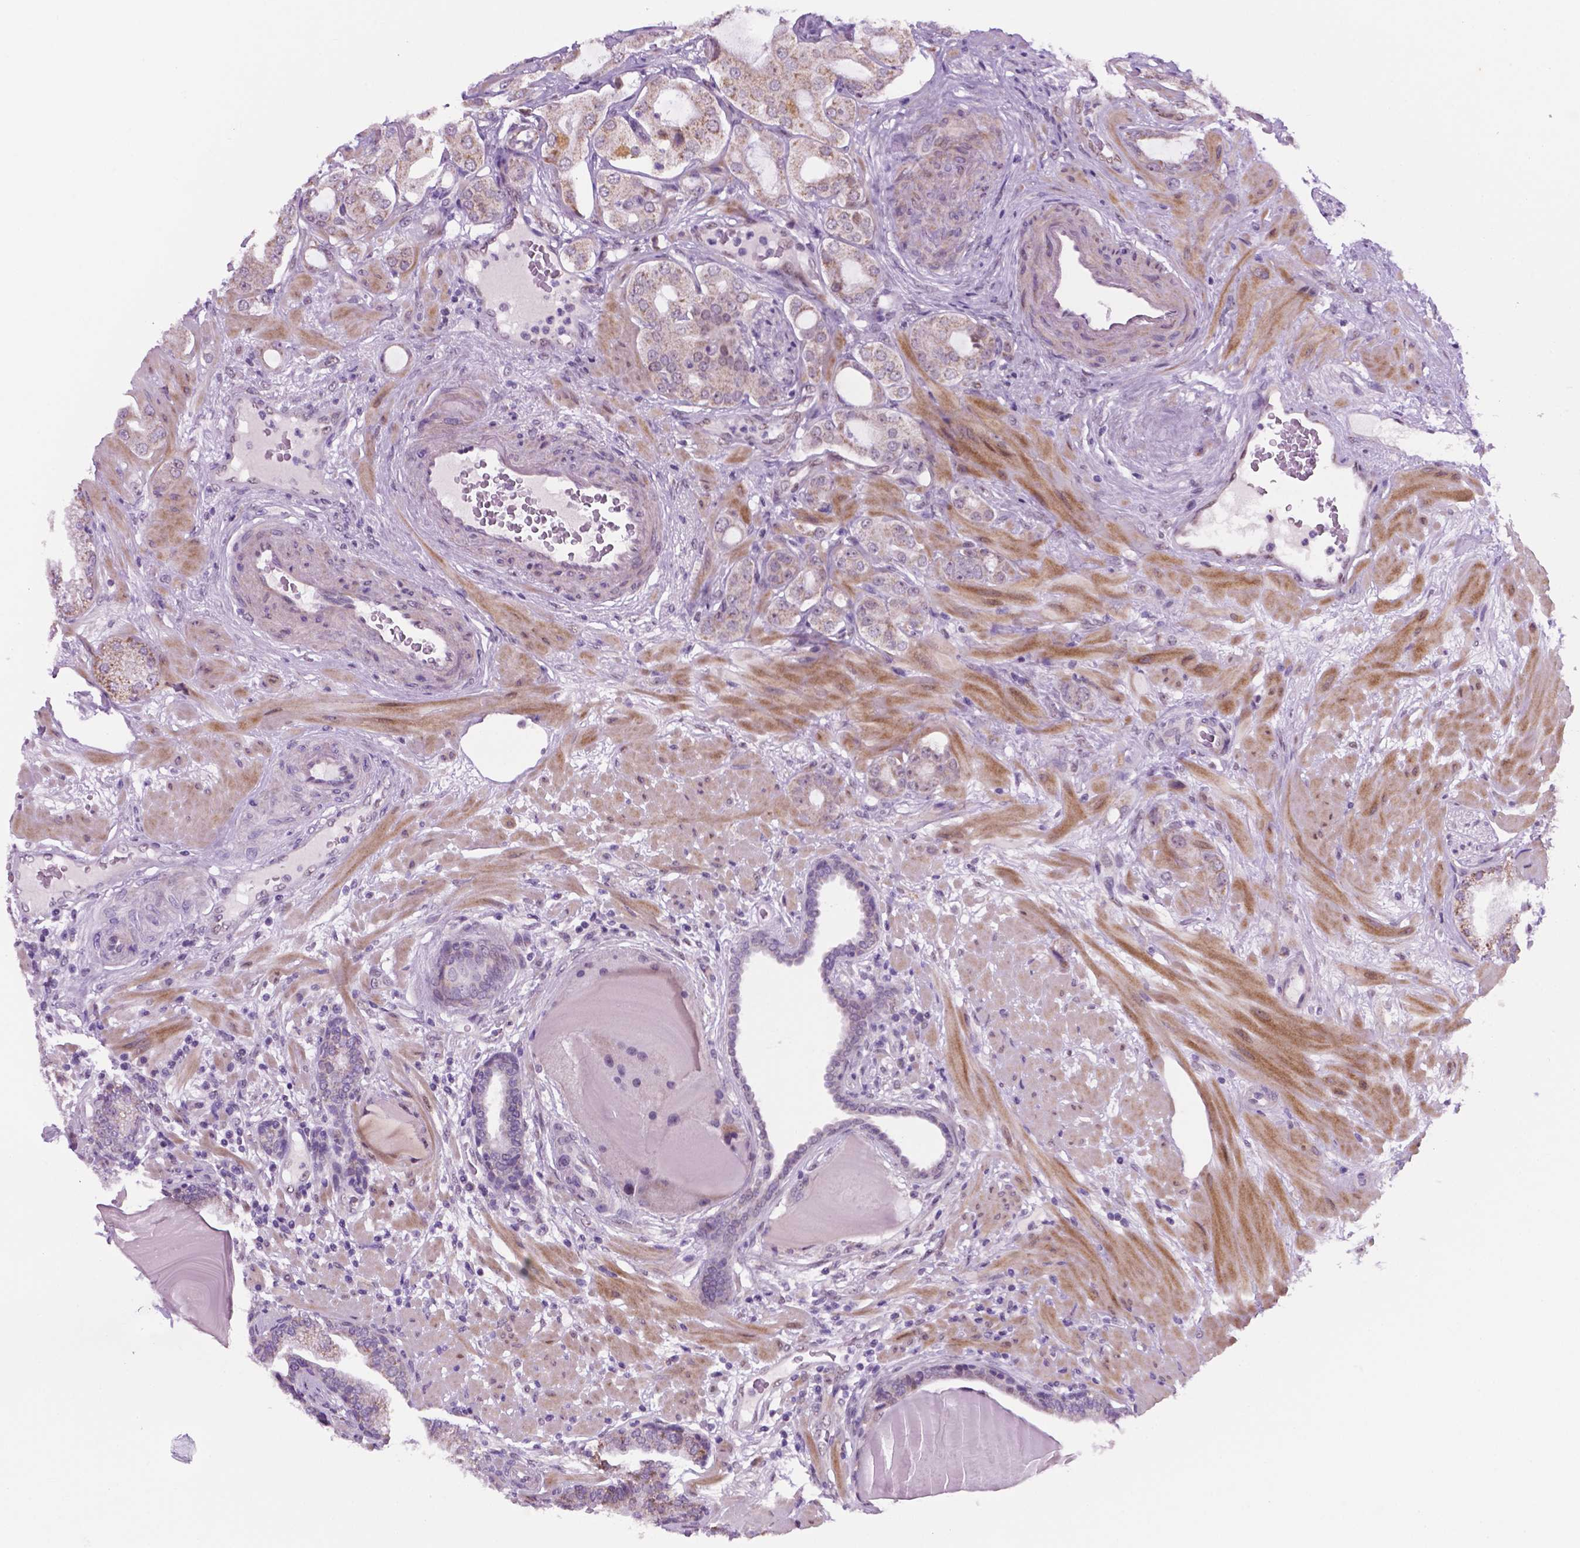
{"staining": {"intensity": "negative", "quantity": "none", "location": "none"}, "tissue": "prostate cancer", "cell_type": "Tumor cells", "image_type": "cancer", "snomed": [{"axis": "morphology", "description": "Adenocarcinoma, Low grade"}, {"axis": "topography", "description": "Prostate"}], "caption": "Protein analysis of prostate cancer (adenocarcinoma (low-grade)) demonstrates no significant expression in tumor cells.", "gene": "C18orf21", "patient": {"sex": "male", "age": 57}}